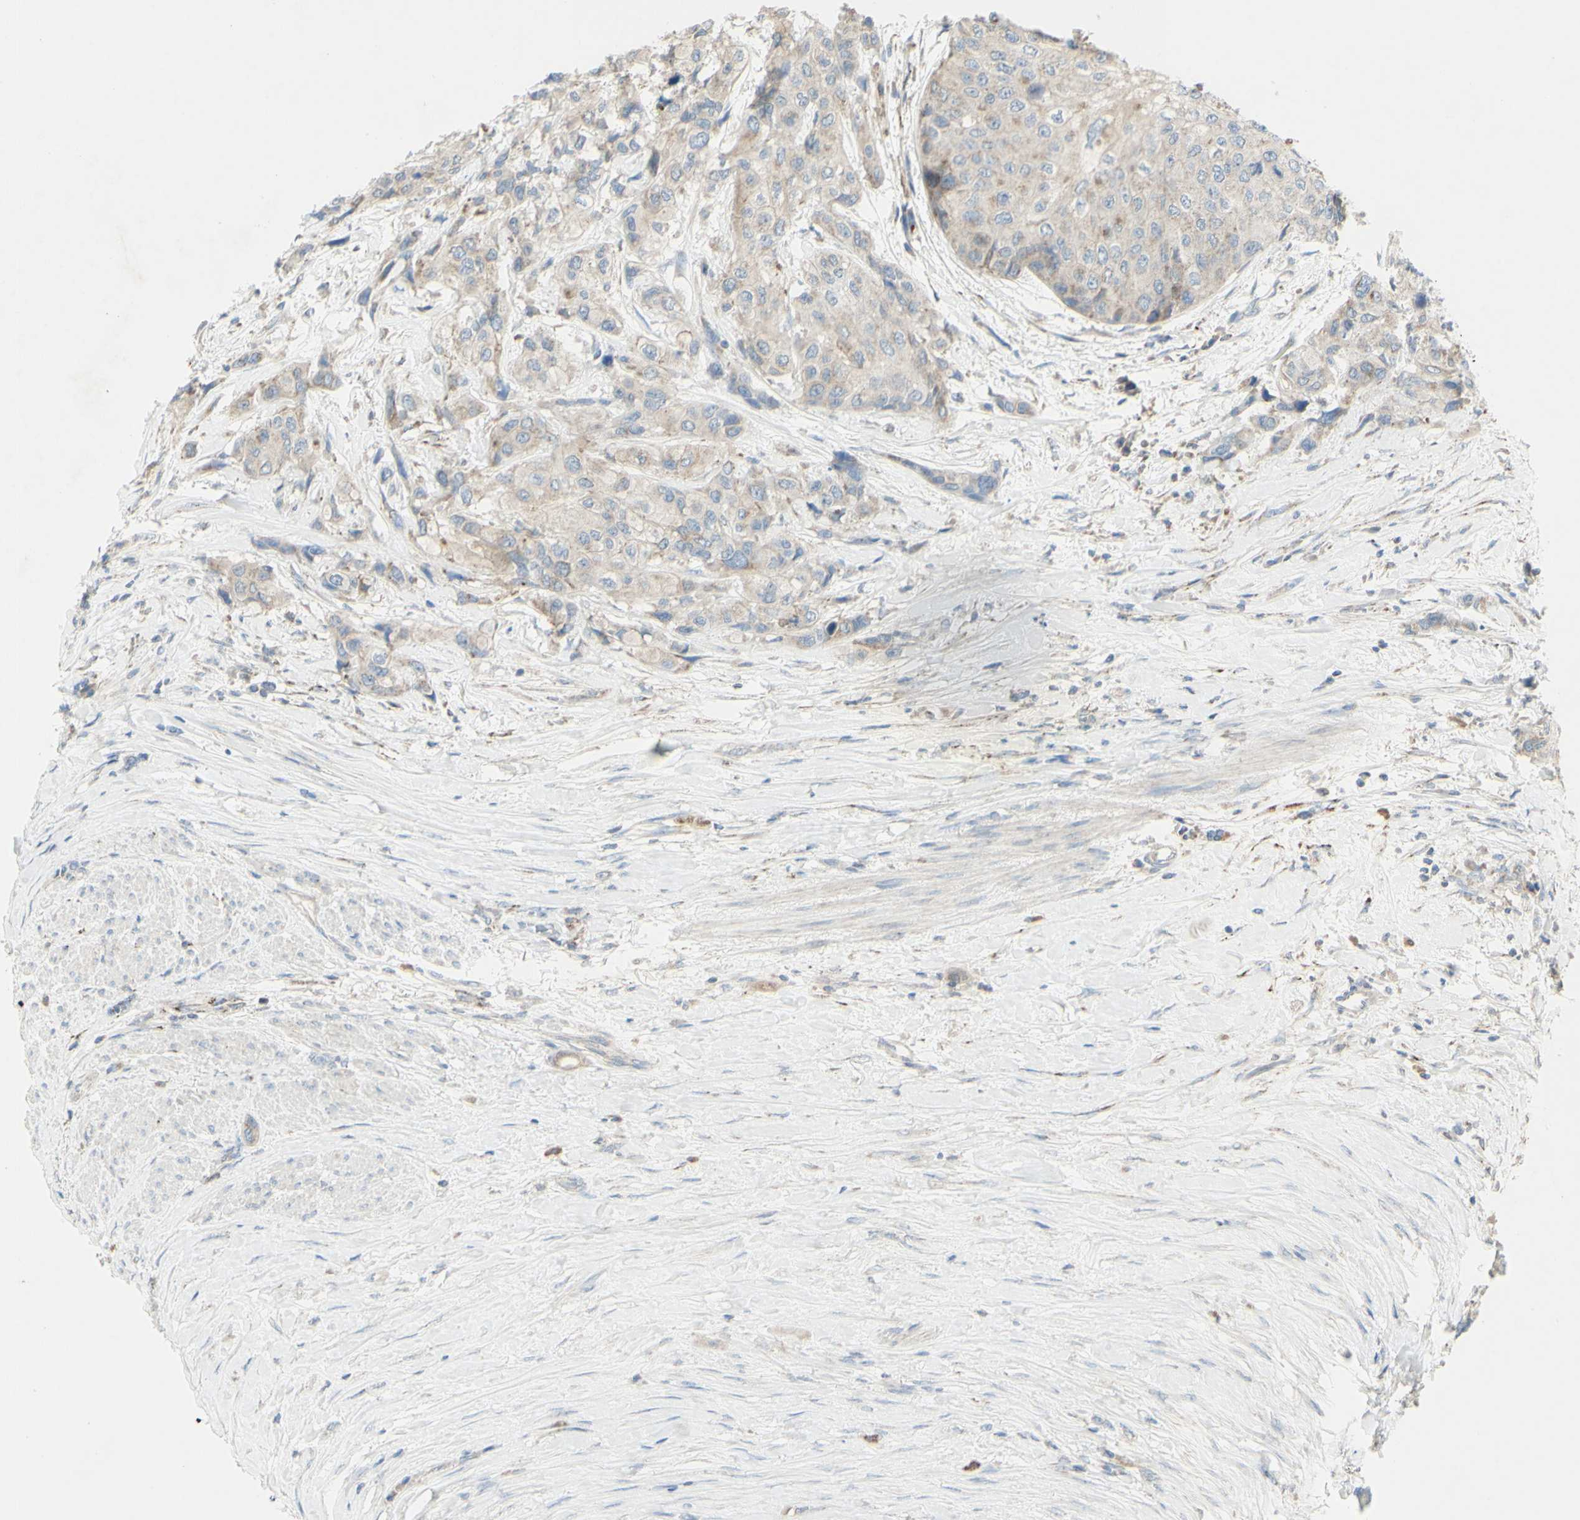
{"staining": {"intensity": "weak", "quantity": "<25%", "location": "cytoplasmic/membranous"}, "tissue": "urothelial cancer", "cell_type": "Tumor cells", "image_type": "cancer", "snomed": [{"axis": "morphology", "description": "Urothelial carcinoma, High grade"}, {"axis": "topography", "description": "Urinary bladder"}], "caption": "DAB immunohistochemical staining of urothelial cancer shows no significant positivity in tumor cells.", "gene": "CNTNAP1", "patient": {"sex": "female", "age": 56}}